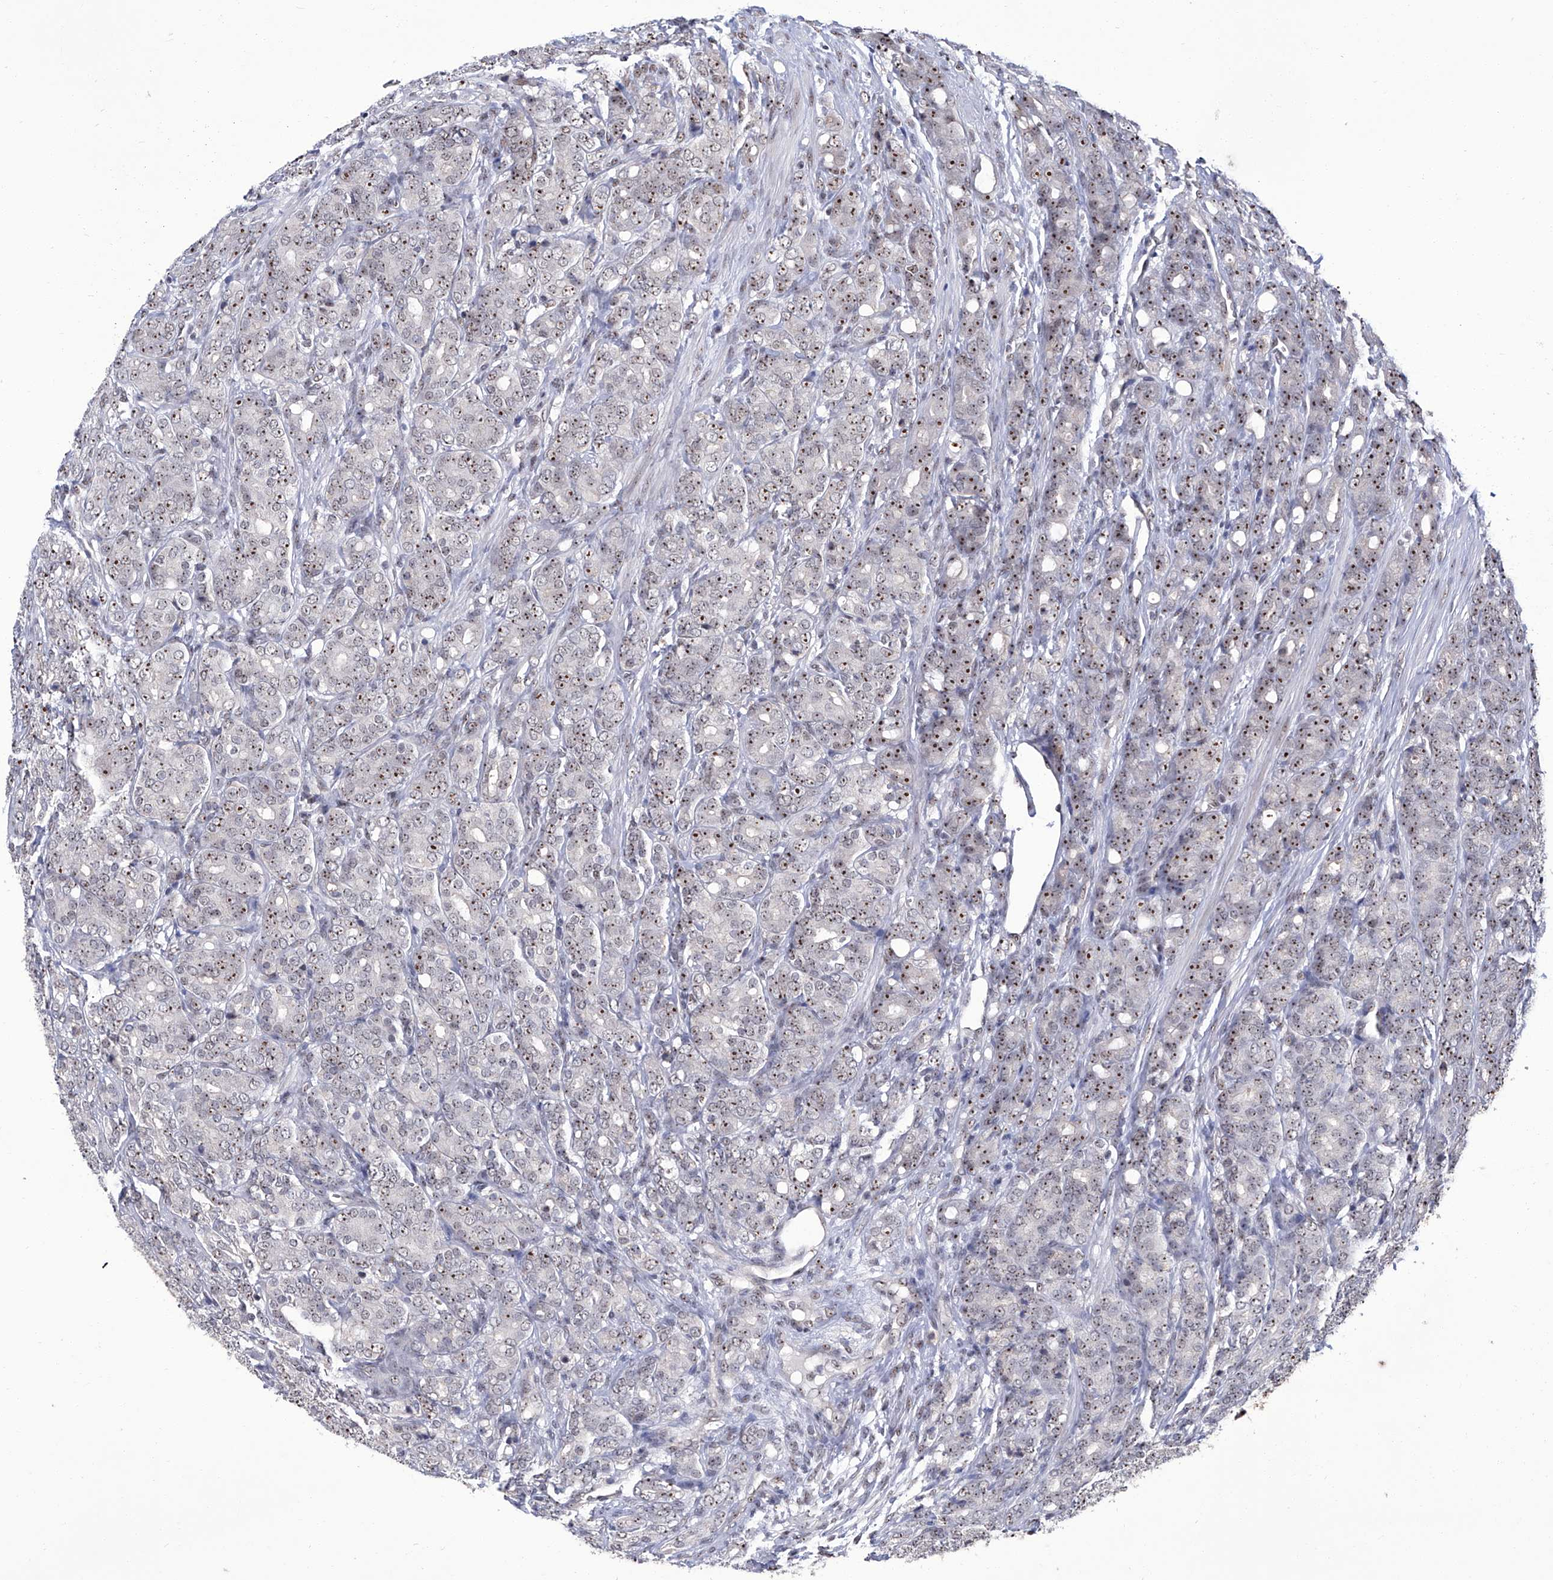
{"staining": {"intensity": "moderate", "quantity": ">75%", "location": "cytoplasmic/membranous"}, "tissue": "prostate cancer", "cell_type": "Tumor cells", "image_type": "cancer", "snomed": [{"axis": "morphology", "description": "Adenocarcinoma, High grade"}, {"axis": "topography", "description": "Prostate"}], "caption": "DAB (3,3'-diaminobenzidine) immunohistochemical staining of prostate cancer (high-grade adenocarcinoma) exhibits moderate cytoplasmic/membranous protein expression in about >75% of tumor cells.", "gene": "CMTR1", "patient": {"sex": "male", "age": 62}}